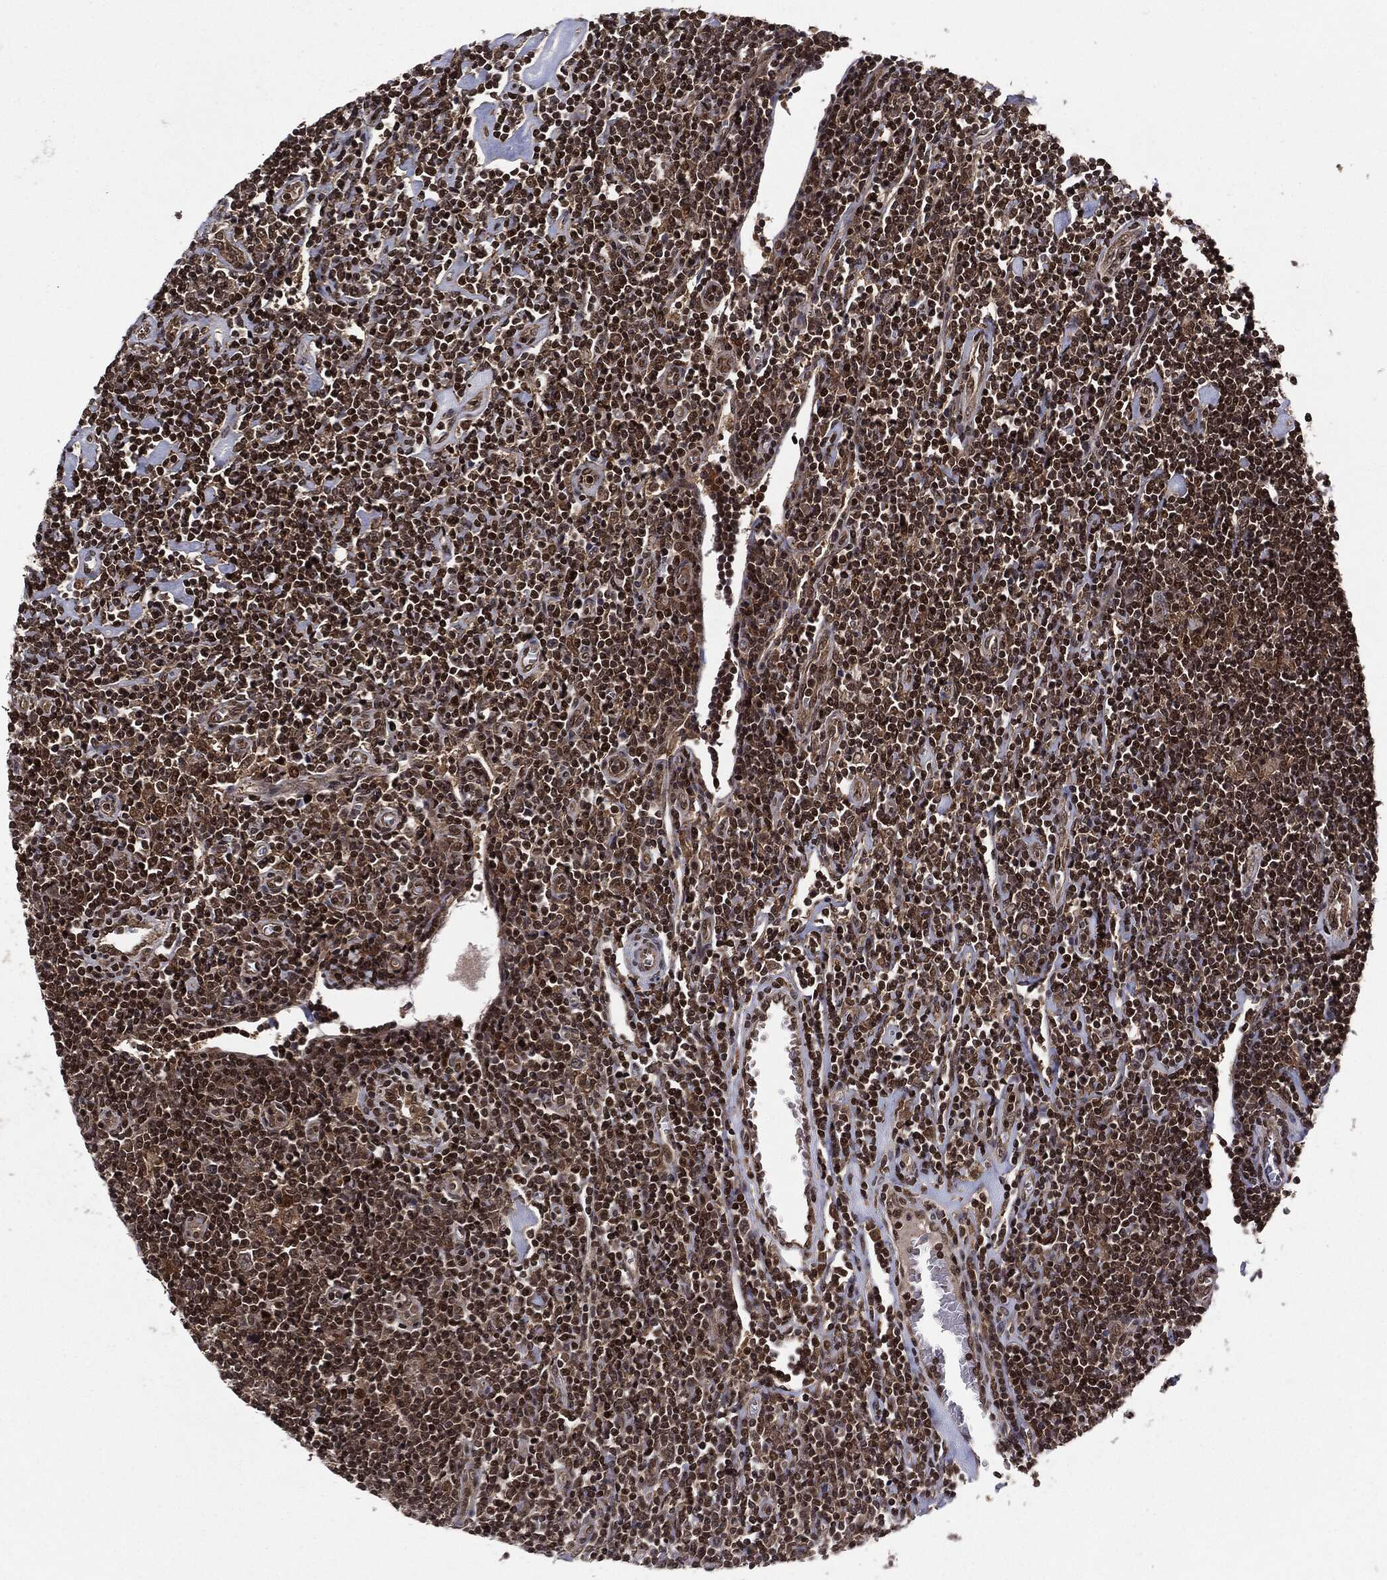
{"staining": {"intensity": "negative", "quantity": "none", "location": "none"}, "tissue": "lymphoma", "cell_type": "Tumor cells", "image_type": "cancer", "snomed": [{"axis": "morphology", "description": "Hodgkin's disease, NOS"}, {"axis": "topography", "description": "Lymph node"}], "caption": "The histopathology image shows no significant staining in tumor cells of lymphoma. (DAB (3,3'-diaminobenzidine) immunohistochemistry, high magnification).", "gene": "PTPA", "patient": {"sex": "male", "age": 40}}